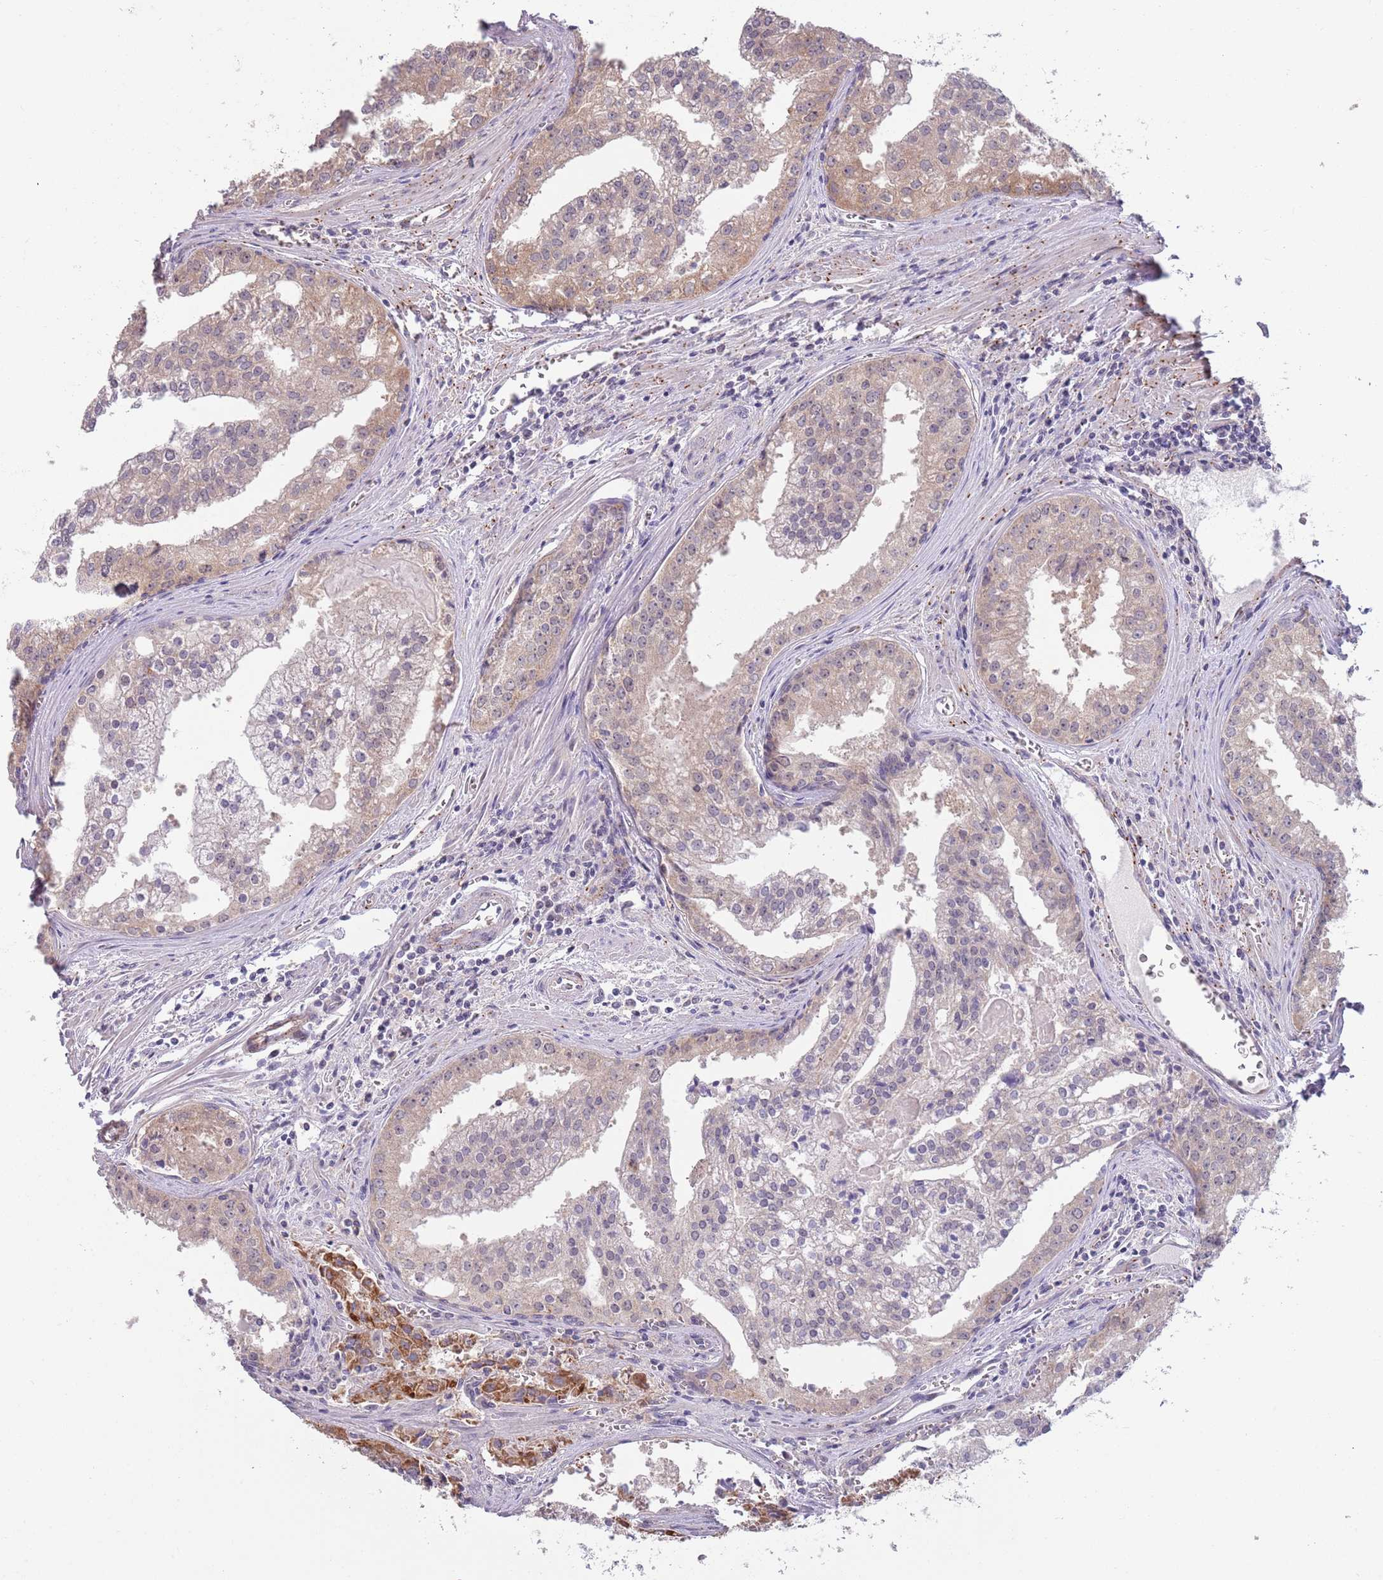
{"staining": {"intensity": "weak", "quantity": "25%-75%", "location": "cytoplasmic/membranous"}, "tissue": "prostate cancer", "cell_type": "Tumor cells", "image_type": "cancer", "snomed": [{"axis": "morphology", "description": "Adenocarcinoma, High grade"}, {"axis": "topography", "description": "Prostate"}], "caption": "There is low levels of weak cytoplasmic/membranous expression in tumor cells of prostate adenocarcinoma (high-grade), as demonstrated by immunohistochemical staining (brown color).", "gene": "LDHD", "patient": {"sex": "male", "age": 68}}